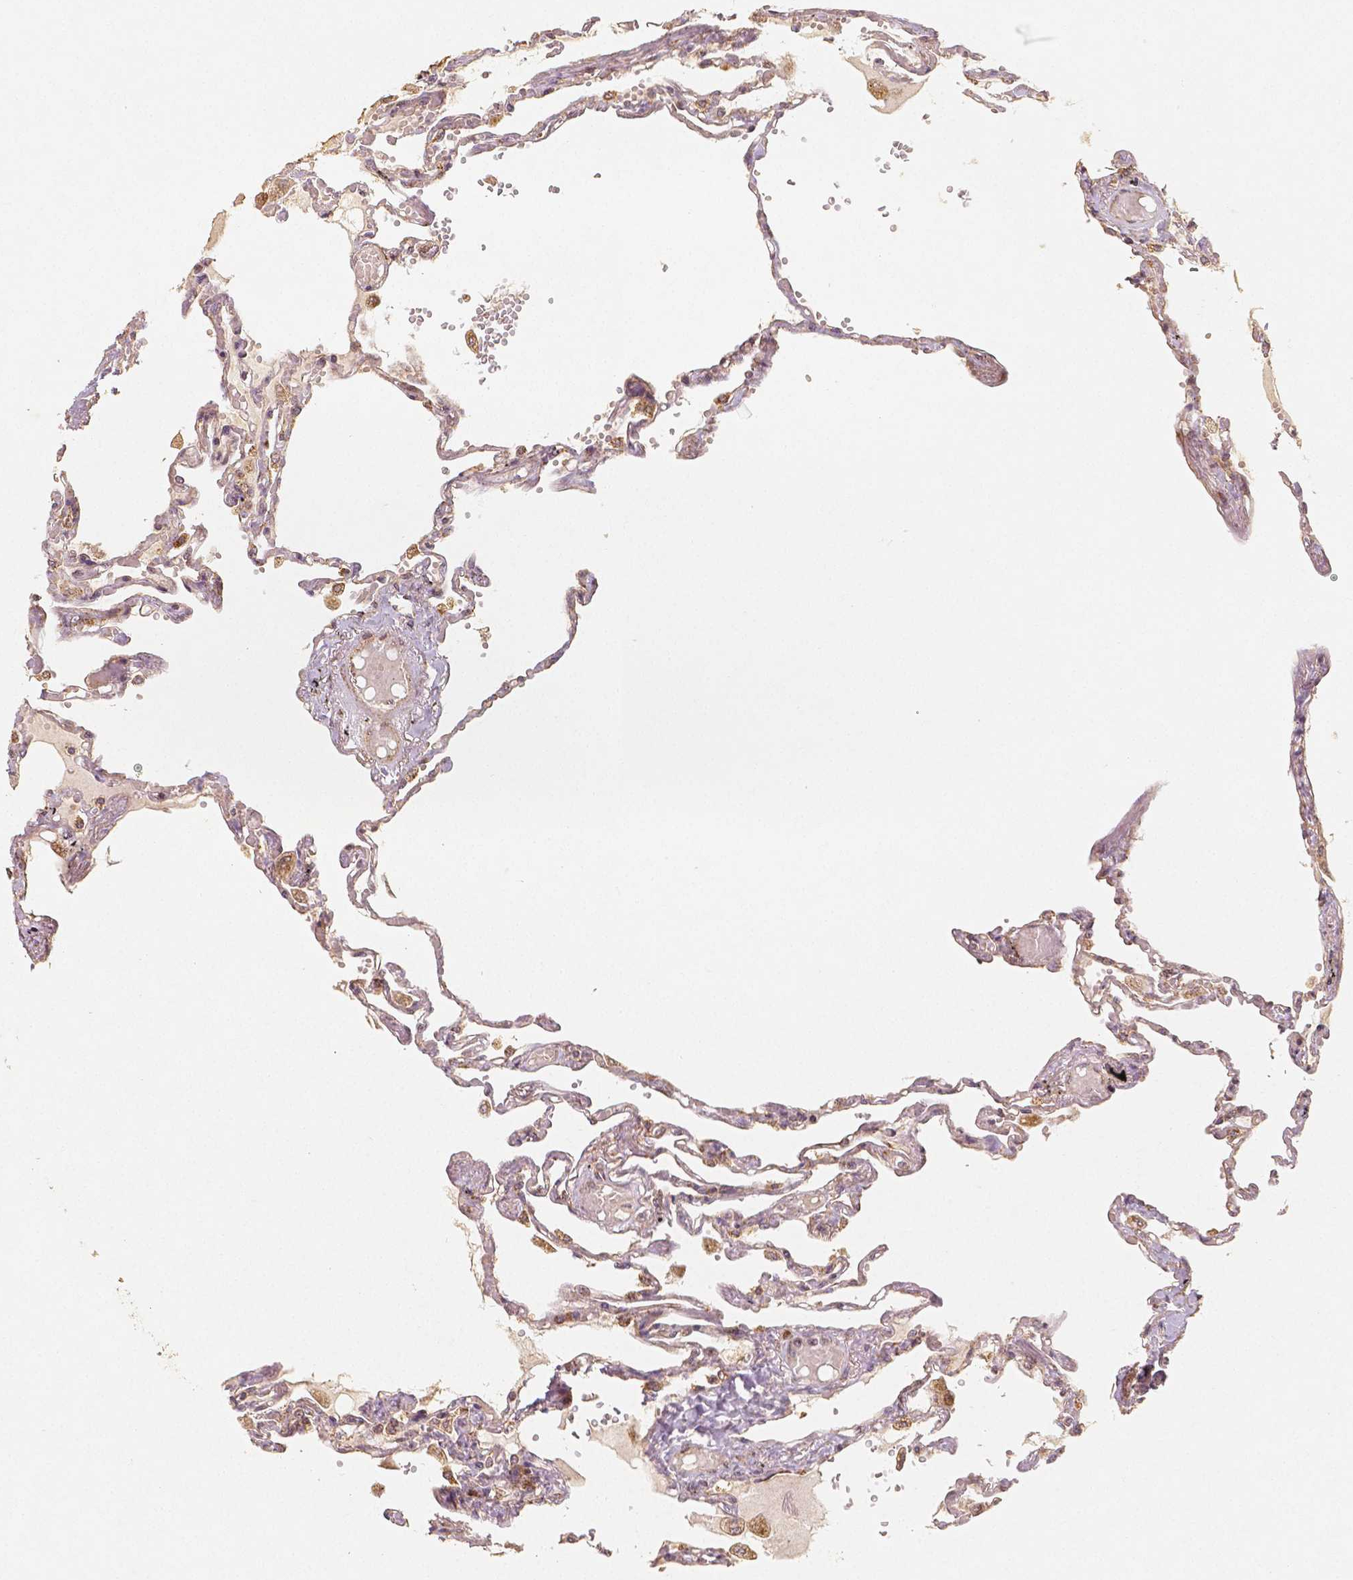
{"staining": {"intensity": "moderate", "quantity": "25%-75%", "location": "cytoplasmic/membranous"}, "tissue": "lung", "cell_type": "Alveolar cells", "image_type": "normal", "snomed": [{"axis": "morphology", "description": "Normal tissue, NOS"}, {"axis": "morphology", "description": "Adenocarcinoma, NOS"}, {"axis": "topography", "description": "Cartilage tissue"}, {"axis": "topography", "description": "Lung"}], "caption": "IHC histopathology image of unremarkable lung: human lung stained using immunohistochemistry exhibits medium levels of moderate protein expression localized specifically in the cytoplasmic/membranous of alveolar cells, appearing as a cytoplasmic/membranous brown color.", "gene": "PGAM5", "patient": {"sex": "female", "age": 67}}